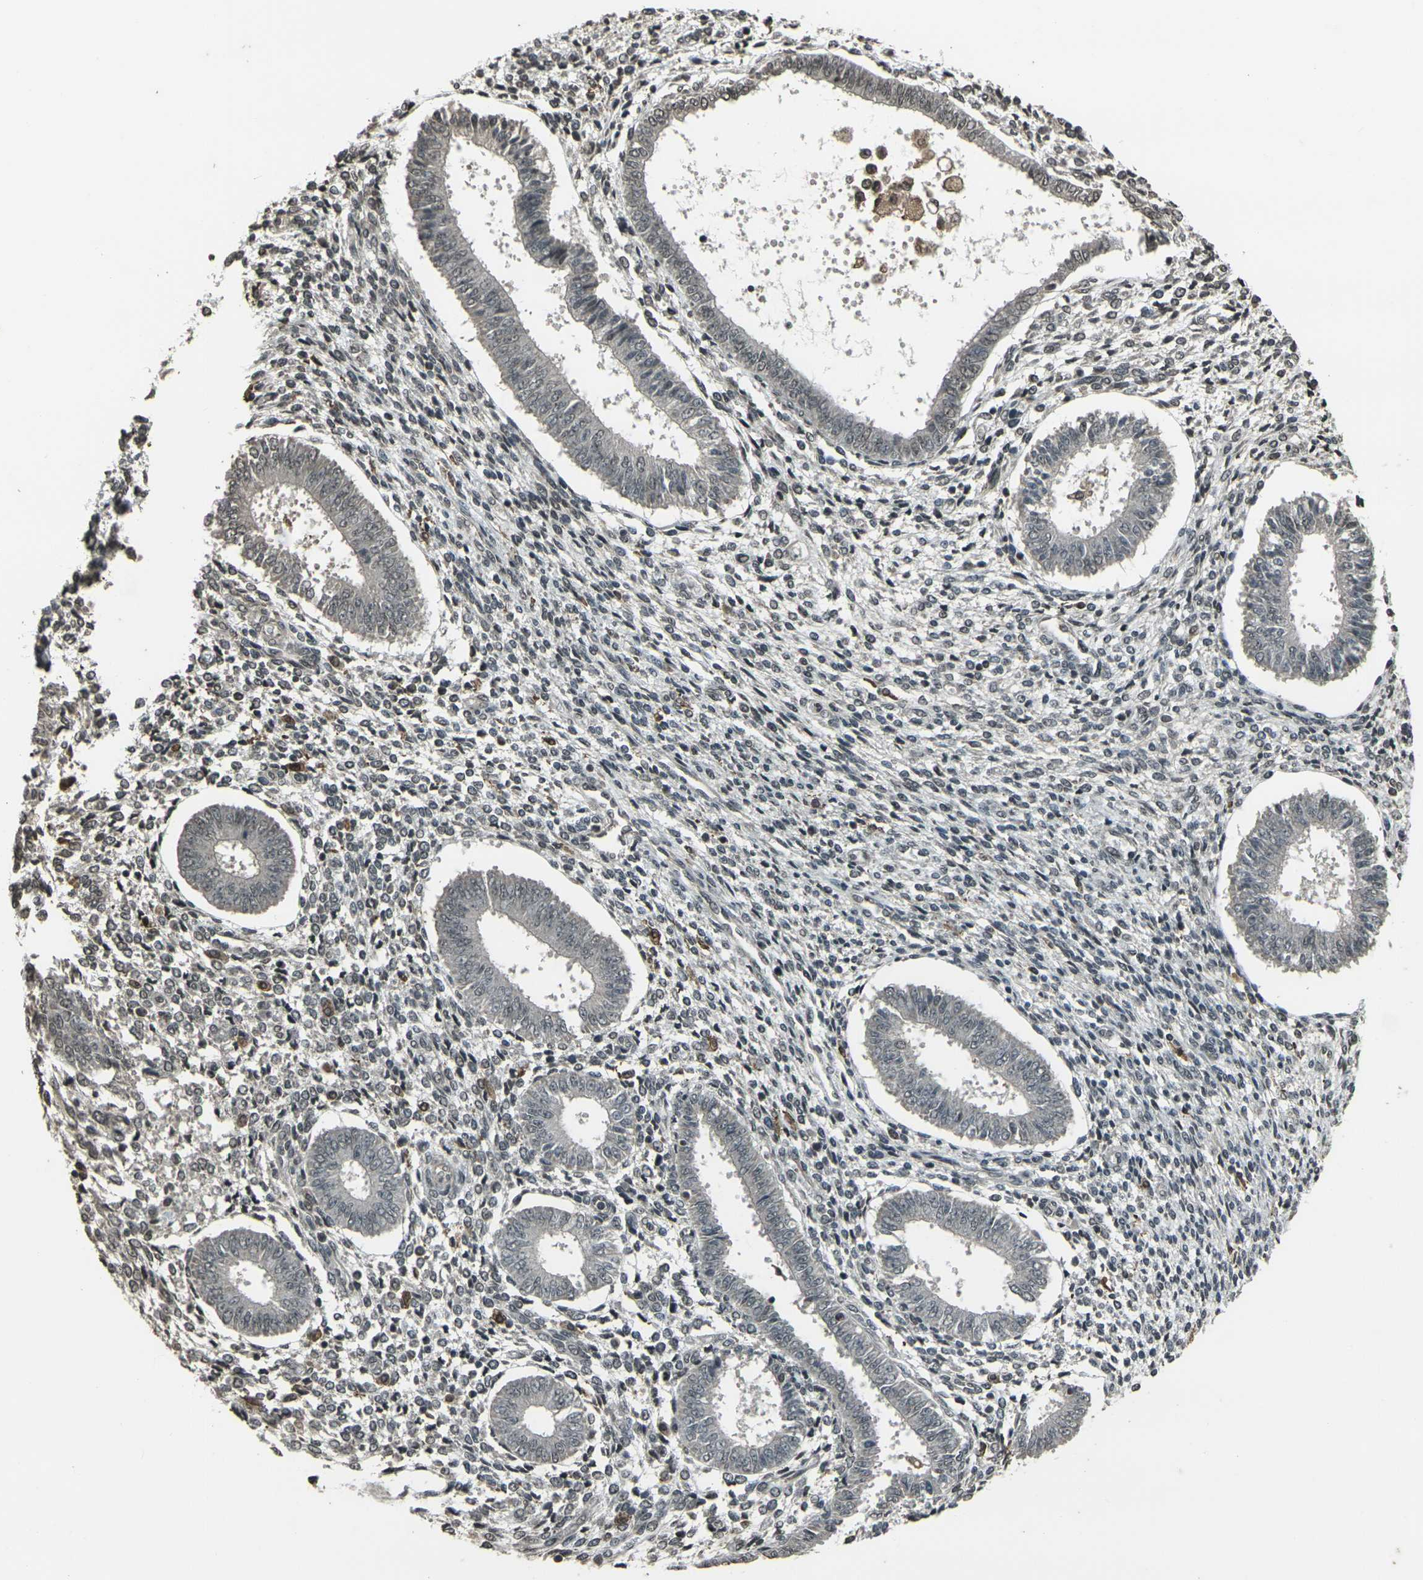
{"staining": {"intensity": "weak", "quantity": "<25%", "location": "cytoplasmic/membranous,nuclear"}, "tissue": "endometrium", "cell_type": "Cells in endometrial stroma", "image_type": "normal", "snomed": [{"axis": "morphology", "description": "Normal tissue, NOS"}, {"axis": "topography", "description": "Endometrium"}], "caption": "An immunohistochemistry (IHC) image of unremarkable endometrium is shown. There is no staining in cells in endometrial stroma of endometrium. (DAB (3,3'-diaminobenzidine) immunohistochemistry (IHC) visualized using brightfield microscopy, high magnification).", "gene": "PRPF8", "patient": {"sex": "female", "age": 35}}